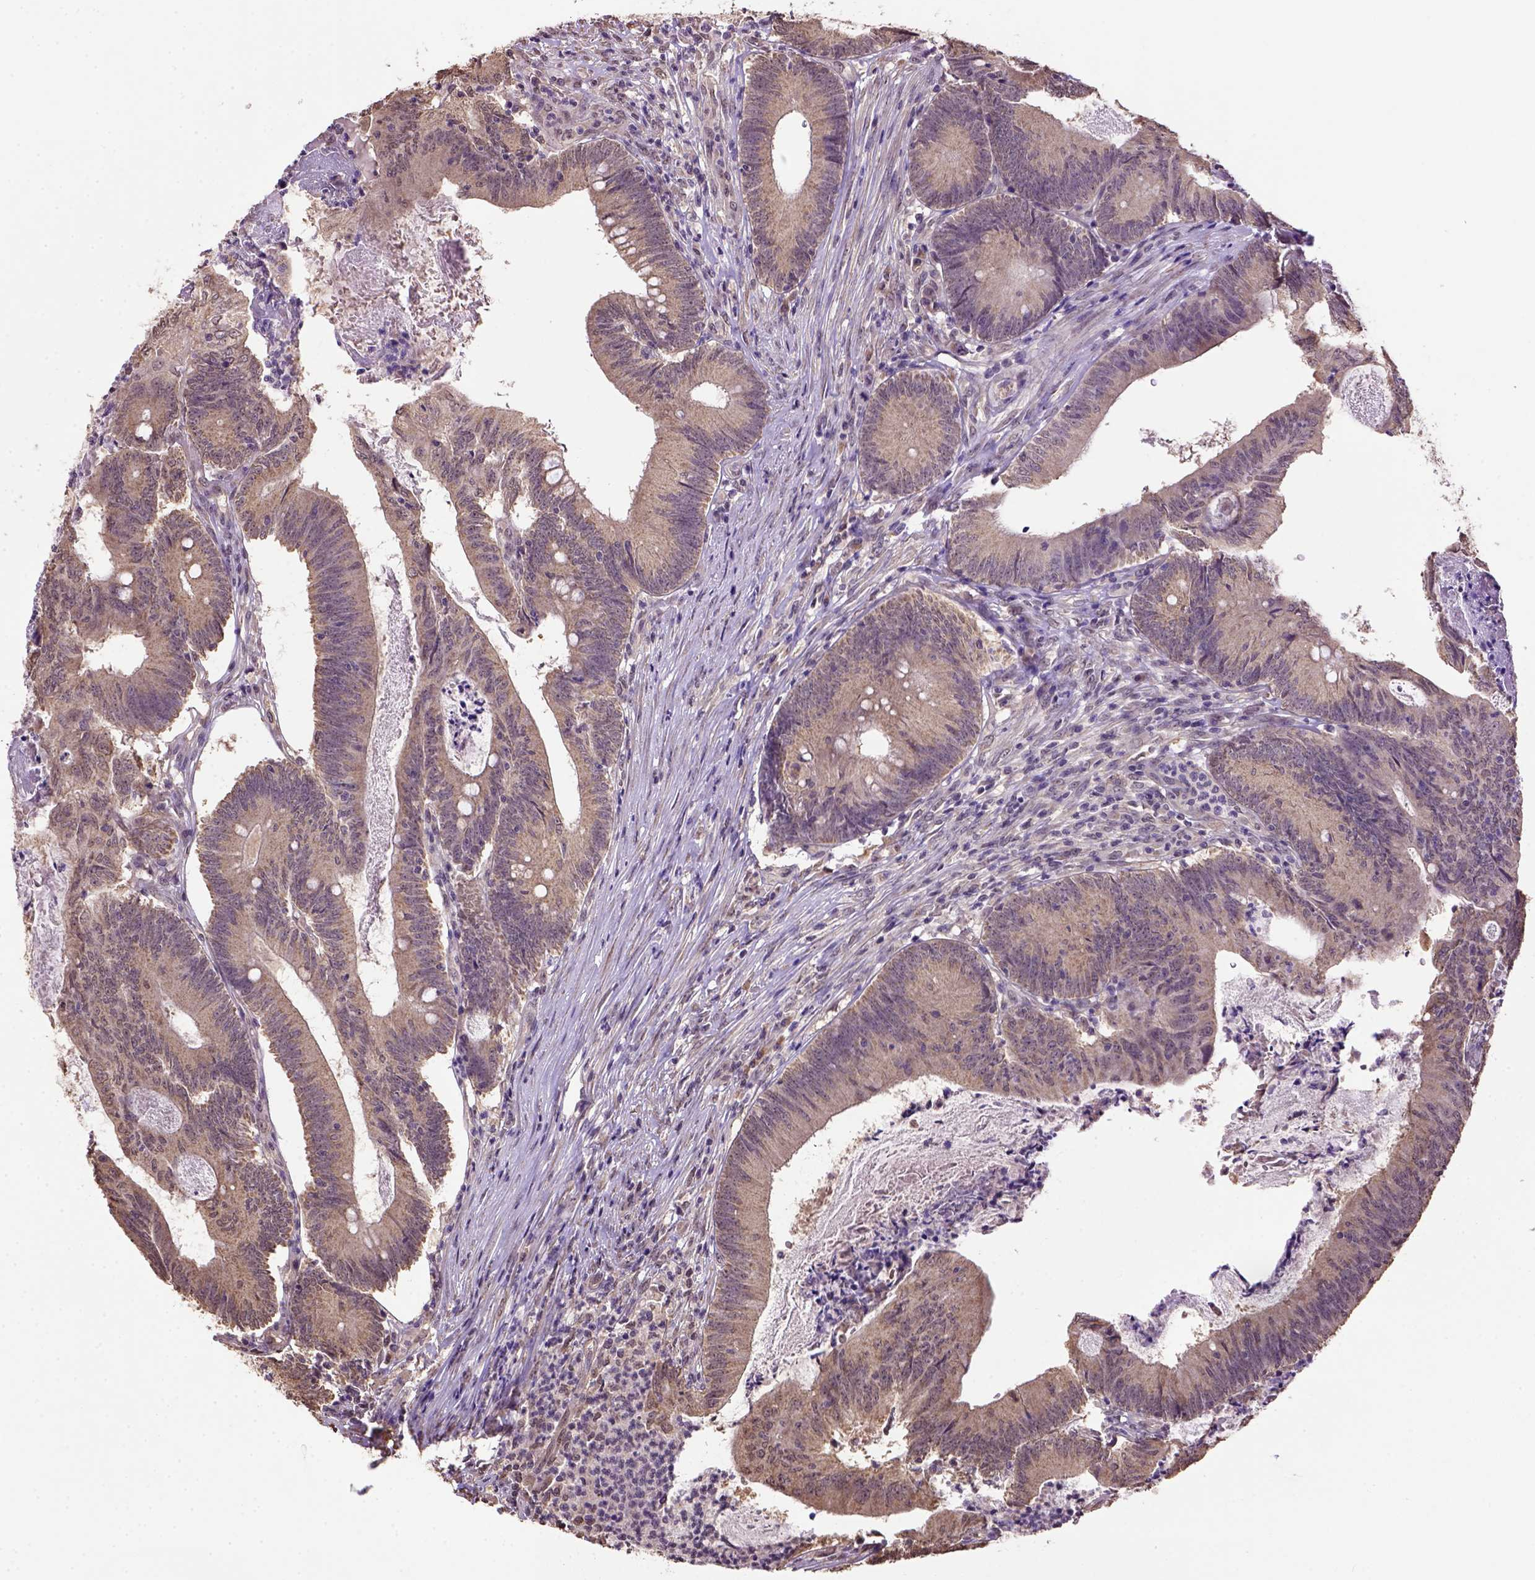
{"staining": {"intensity": "weak", "quantity": ">75%", "location": "cytoplasmic/membranous"}, "tissue": "colorectal cancer", "cell_type": "Tumor cells", "image_type": "cancer", "snomed": [{"axis": "morphology", "description": "Adenocarcinoma, NOS"}, {"axis": "topography", "description": "Colon"}], "caption": "Protein positivity by IHC reveals weak cytoplasmic/membranous positivity in about >75% of tumor cells in colorectal cancer.", "gene": "WDR17", "patient": {"sex": "female", "age": 70}}